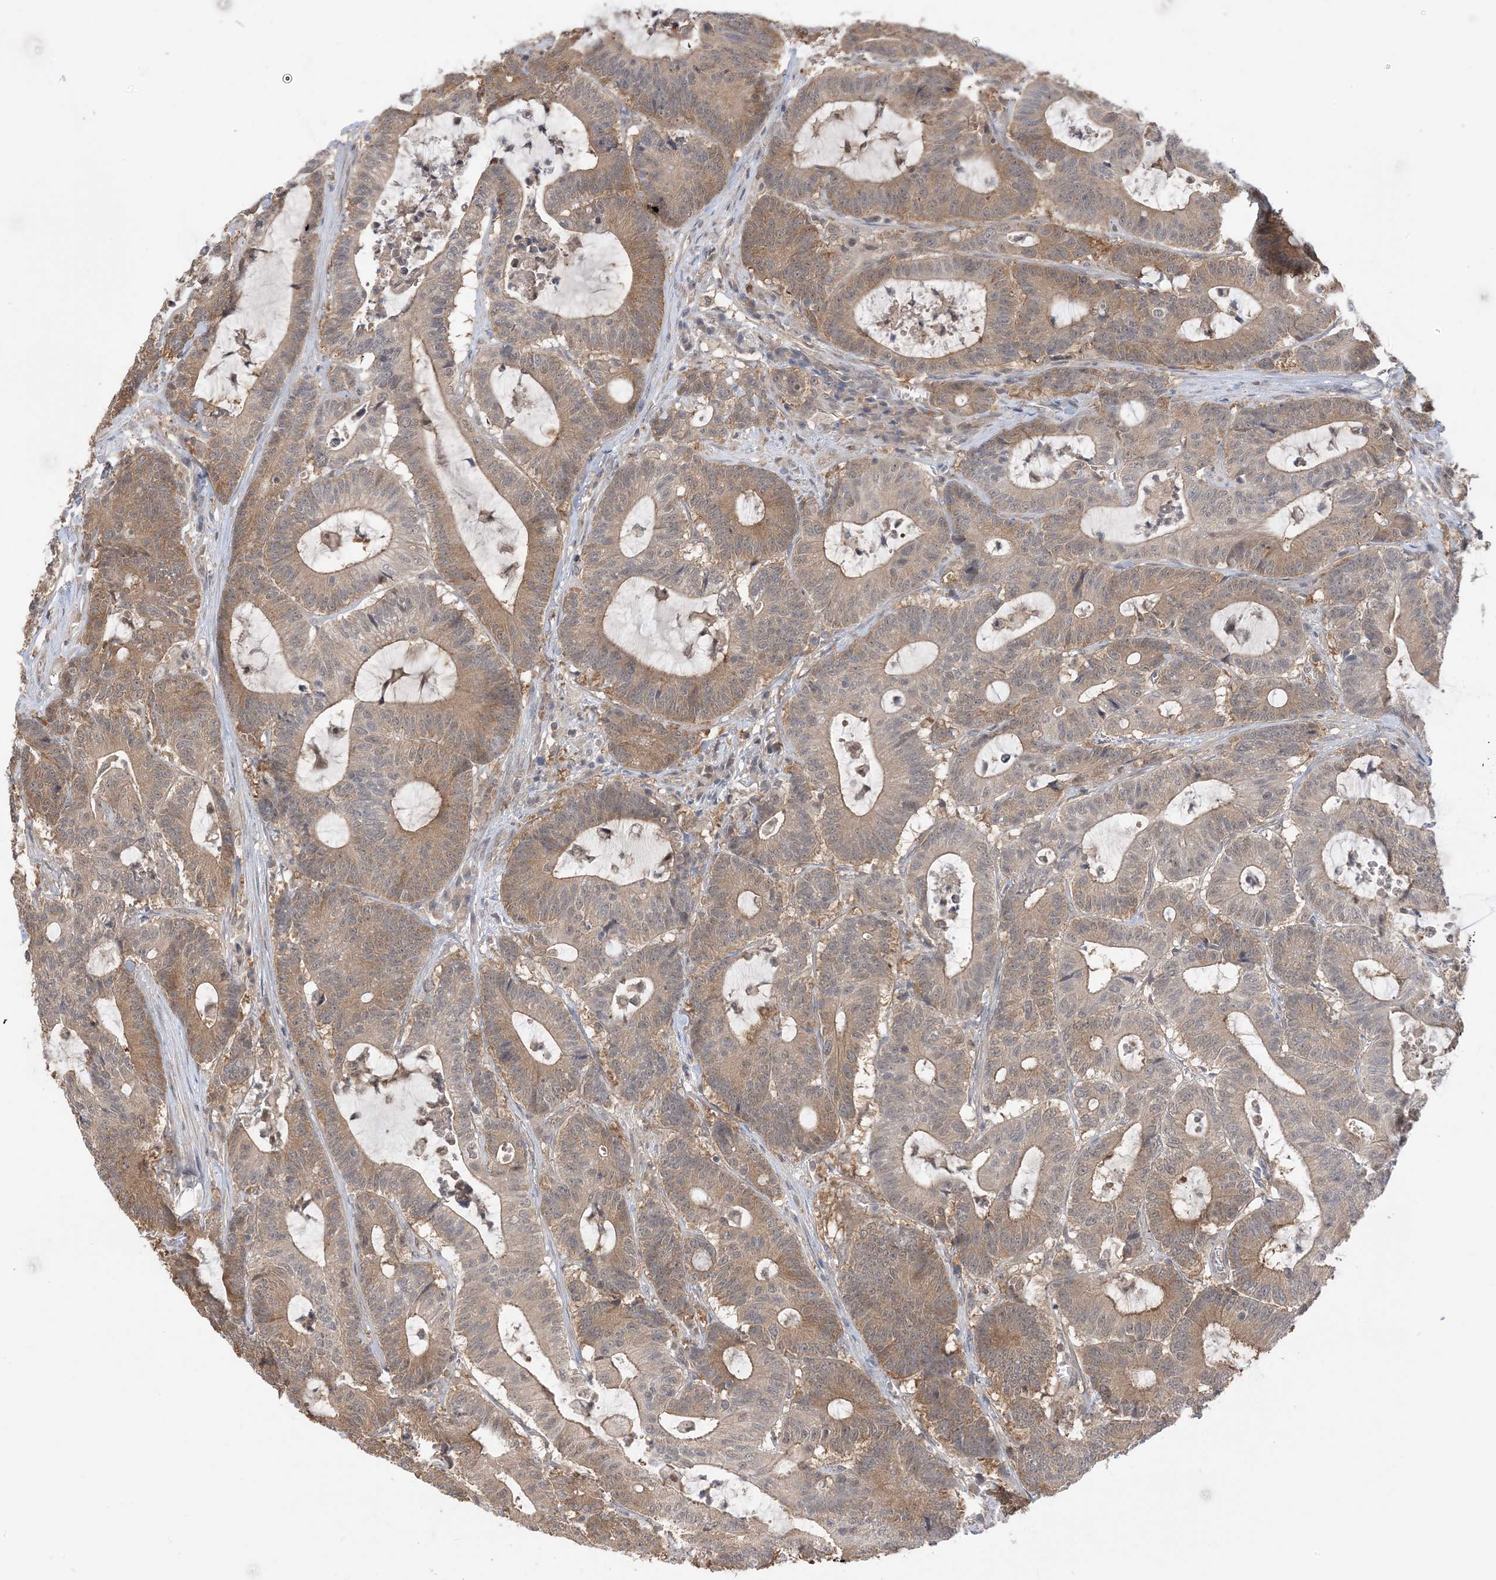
{"staining": {"intensity": "moderate", "quantity": ">75%", "location": "cytoplasmic/membranous"}, "tissue": "colorectal cancer", "cell_type": "Tumor cells", "image_type": "cancer", "snomed": [{"axis": "morphology", "description": "Adenocarcinoma, NOS"}, {"axis": "topography", "description": "Colon"}], "caption": "Tumor cells reveal moderate cytoplasmic/membranous positivity in approximately >75% of cells in adenocarcinoma (colorectal).", "gene": "WDR26", "patient": {"sex": "female", "age": 84}}